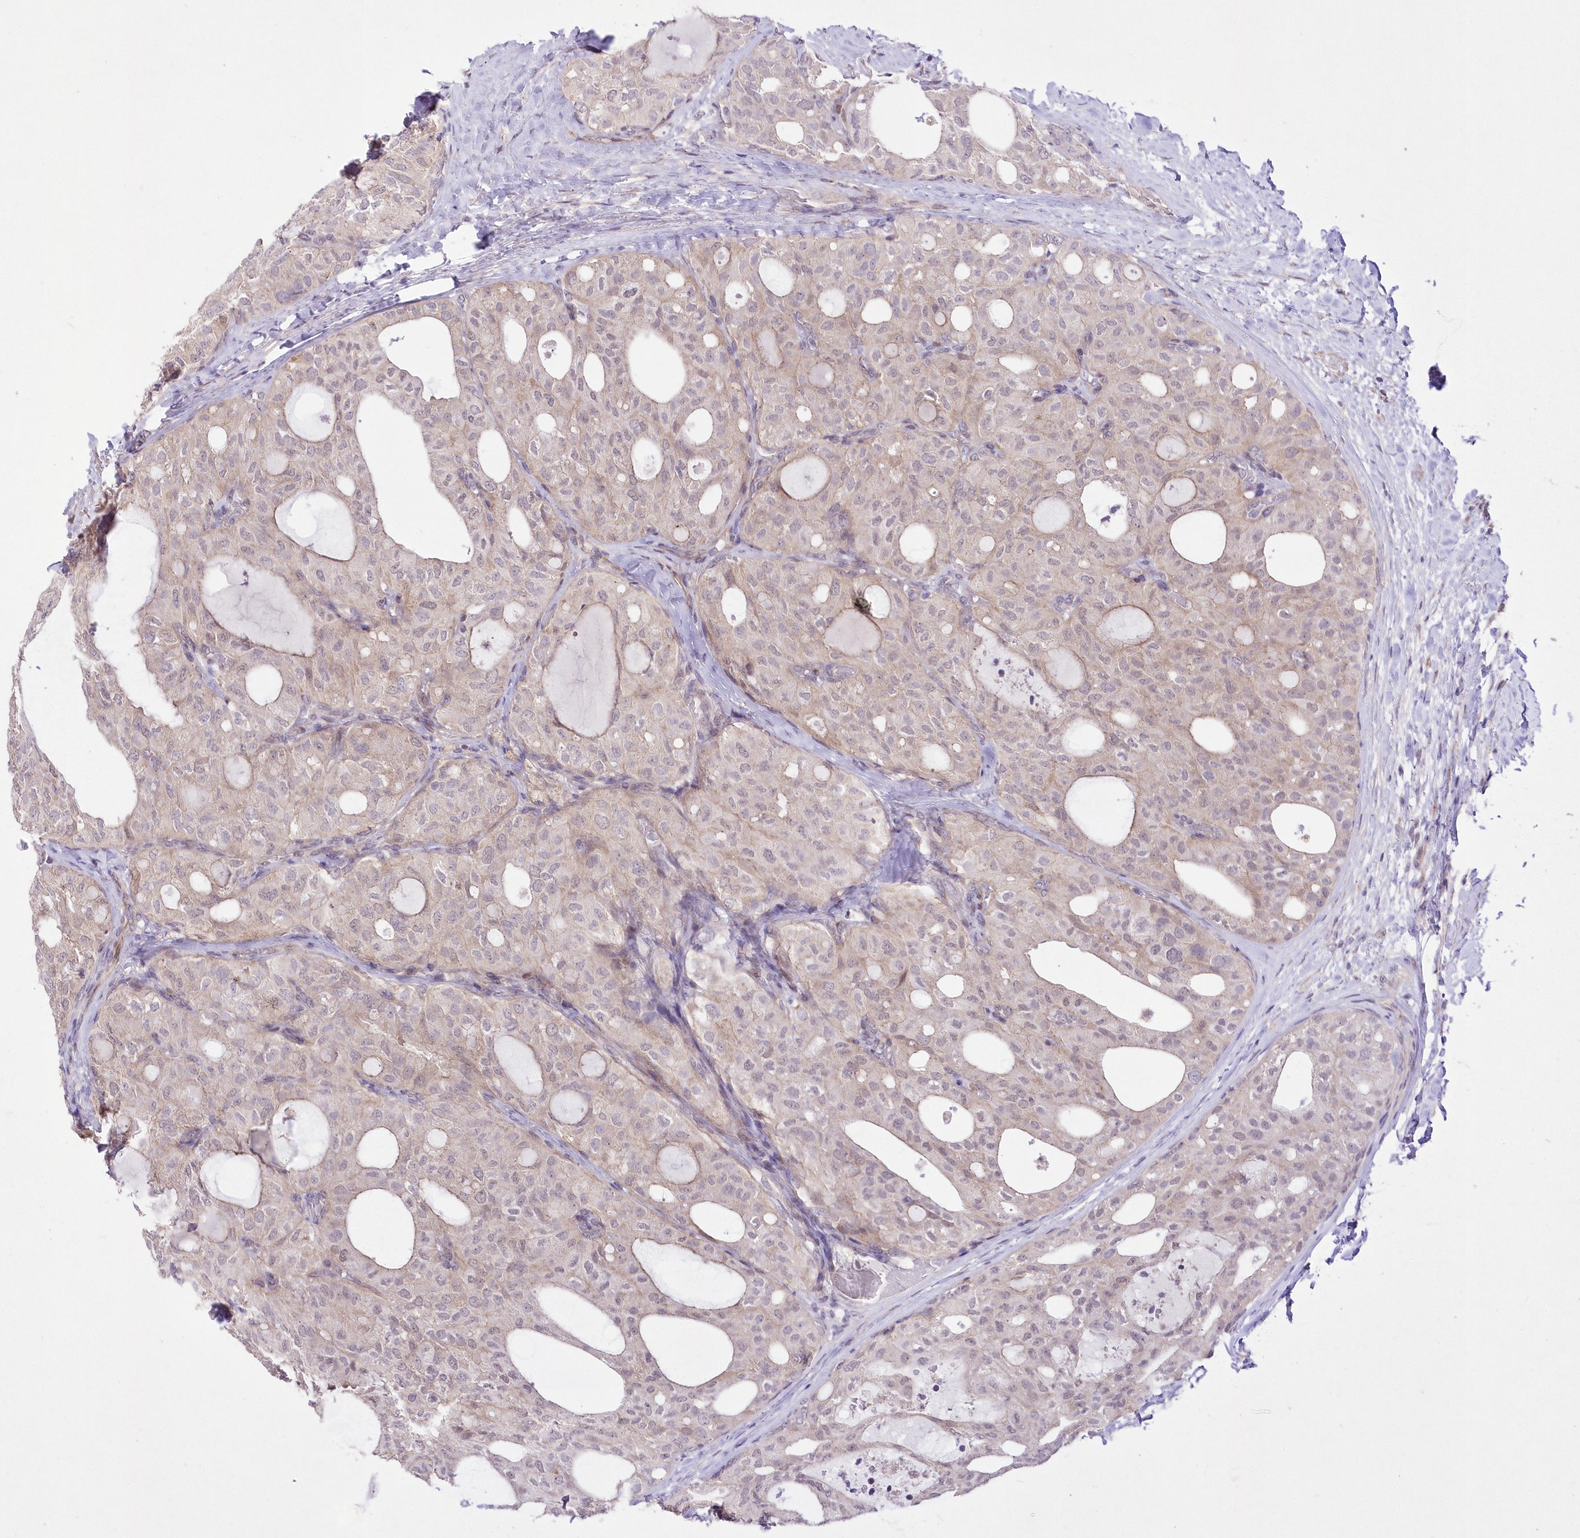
{"staining": {"intensity": "weak", "quantity": "<25%", "location": "cytoplasmic/membranous"}, "tissue": "thyroid cancer", "cell_type": "Tumor cells", "image_type": "cancer", "snomed": [{"axis": "morphology", "description": "Follicular adenoma carcinoma, NOS"}, {"axis": "topography", "description": "Thyroid gland"}], "caption": "The image demonstrates no staining of tumor cells in thyroid cancer (follicular adenoma carcinoma).", "gene": "FAM241B", "patient": {"sex": "male", "age": 75}}